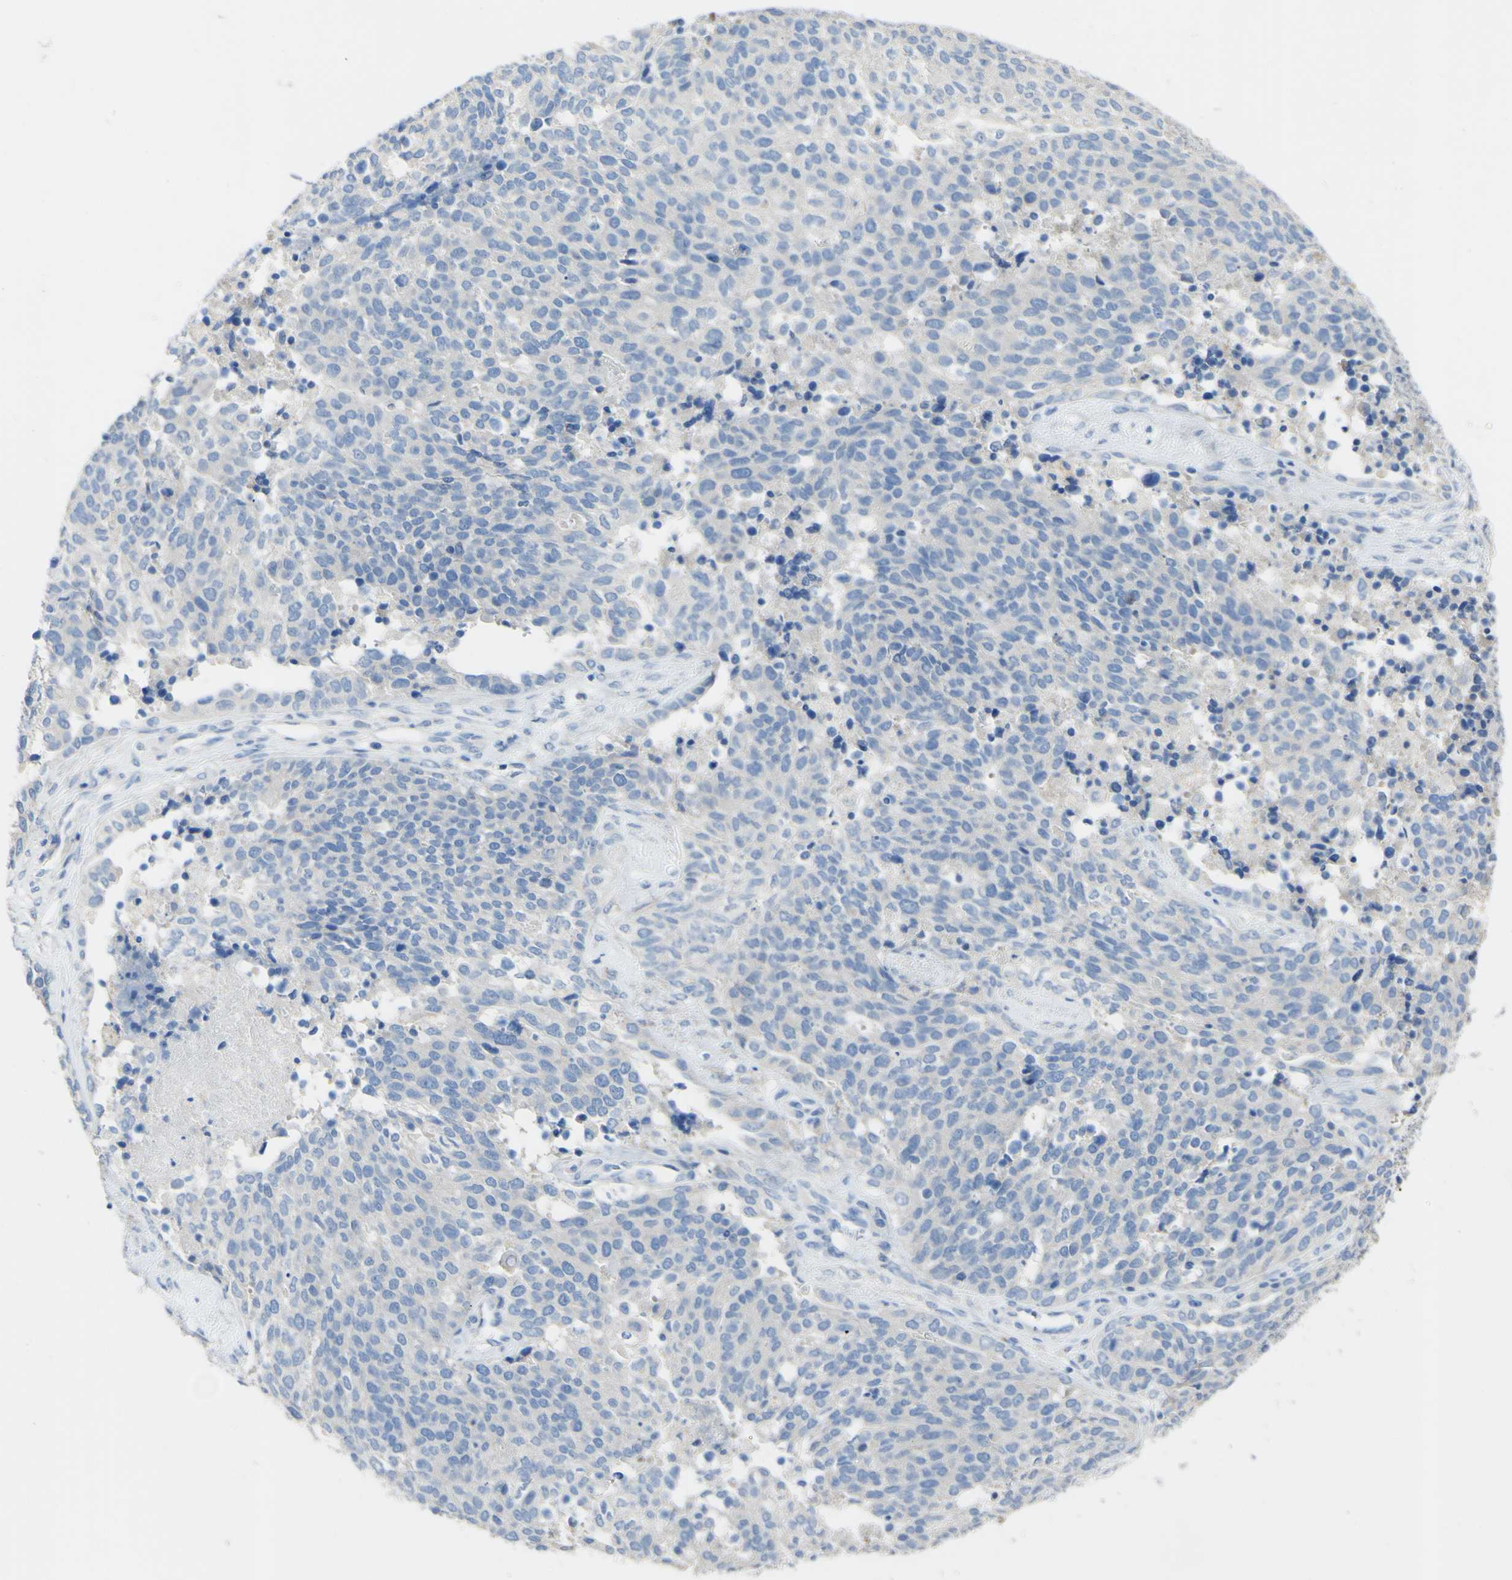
{"staining": {"intensity": "negative", "quantity": "none", "location": "none"}, "tissue": "ovarian cancer", "cell_type": "Tumor cells", "image_type": "cancer", "snomed": [{"axis": "morphology", "description": "Cystadenocarcinoma, serous, NOS"}, {"axis": "topography", "description": "Ovary"}], "caption": "Tumor cells show no significant expression in serous cystadenocarcinoma (ovarian). Brightfield microscopy of immunohistochemistry stained with DAB (brown) and hematoxylin (blue), captured at high magnification.", "gene": "FGF4", "patient": {"sex": "female", "age": 44}}